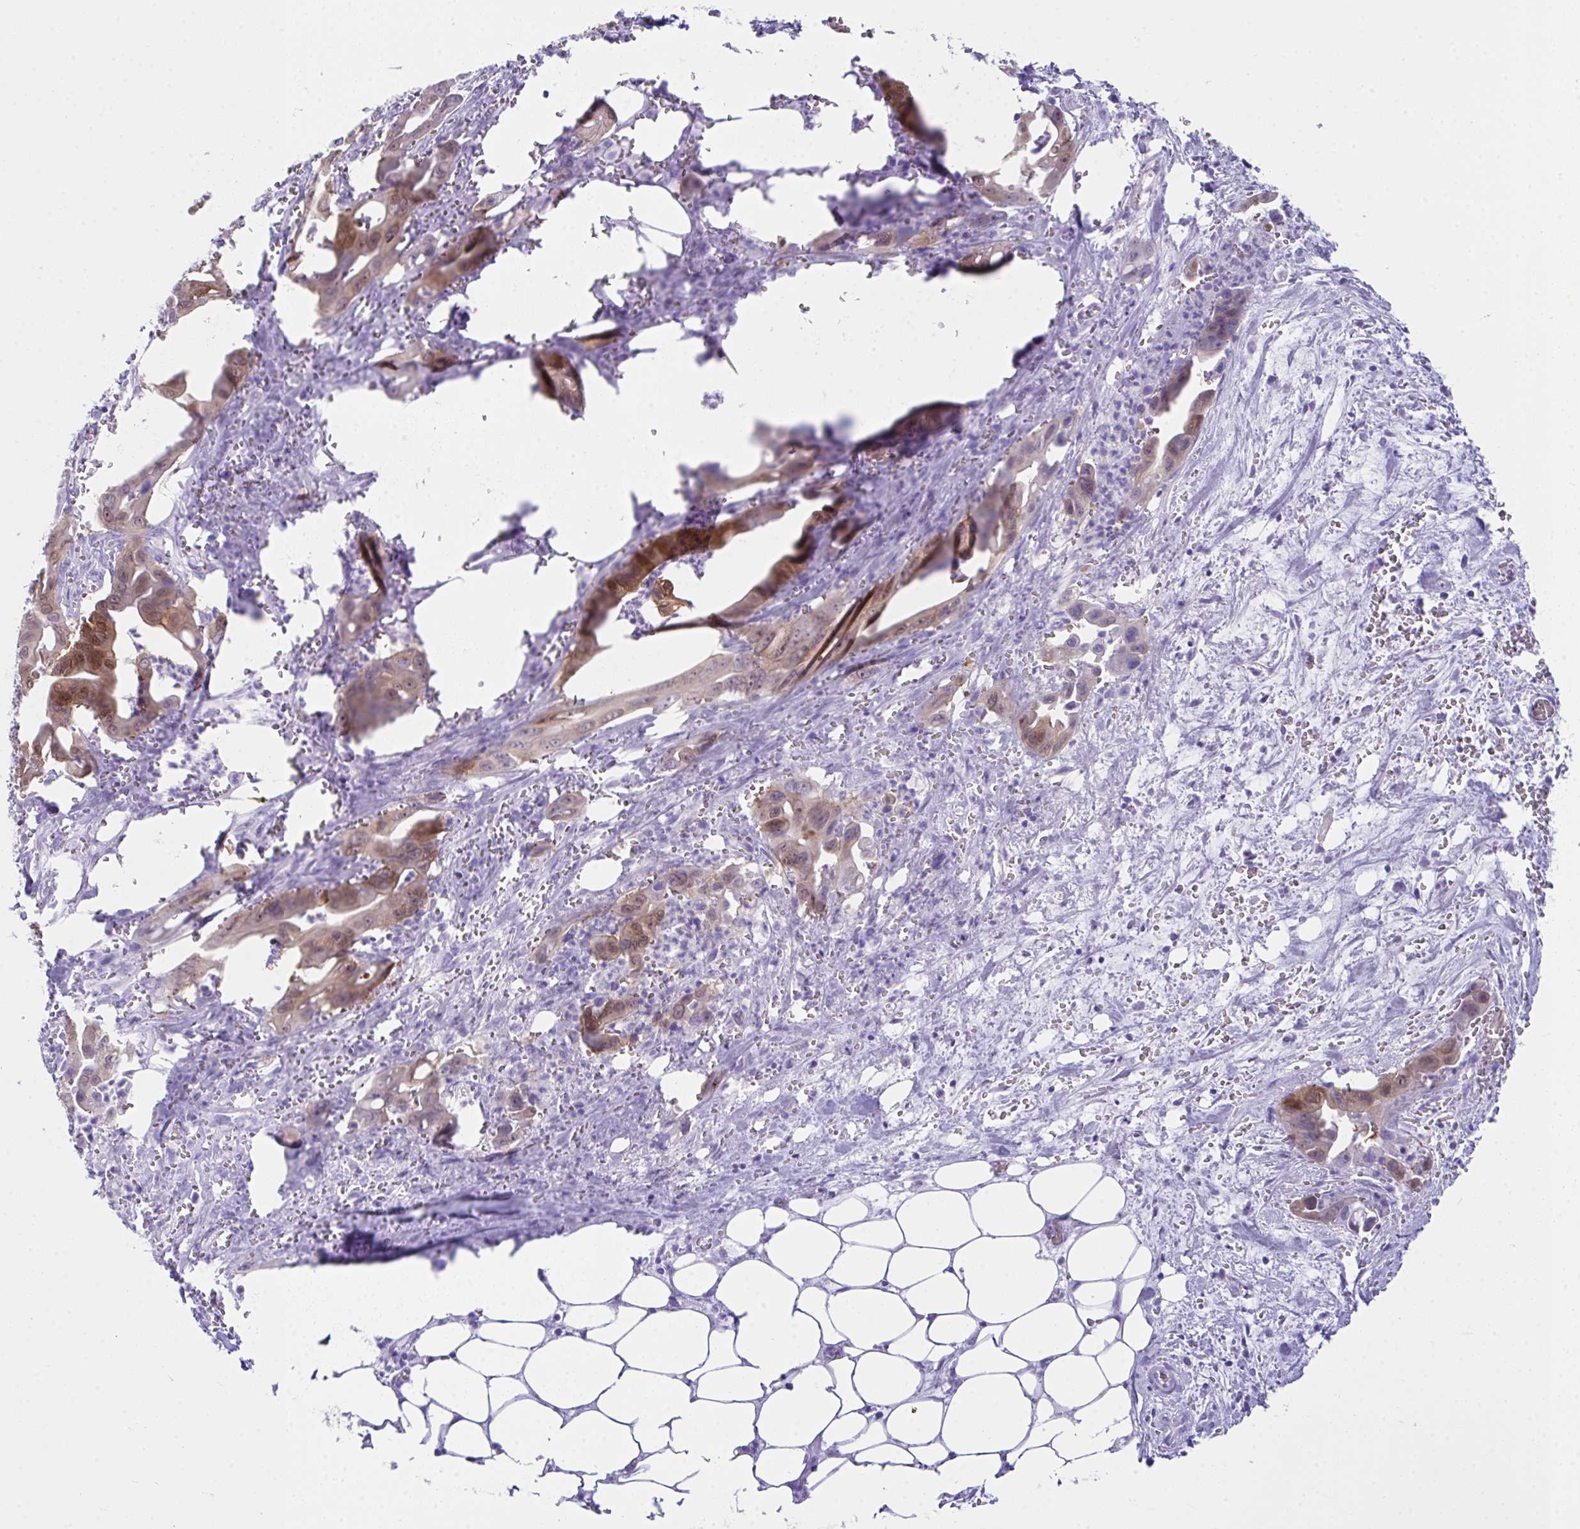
{"staining": {"intensity": "moderate", "quantity": ">75%", "location": "cytoplasmic/membranous,nuclear"}, "tissue": "pancreatic cancer", "cell_type": "Tumor cells", "image_type": "cancer", "snomed": [{"axis": "morphology", "description": "Adenocarcinoma, NOS"}, {"axis": "topography", "description": "Pancreas"}], "caption": "Pancreatic cancer (adenocarcinoma) stained with a brown dye demonstrates moderate cytoplasmic/membranous and nuclear positive expression in approximately >75% of tumor cells.", "gene": "LGALS4", "patient": {"sex": "male", "age": 61}}